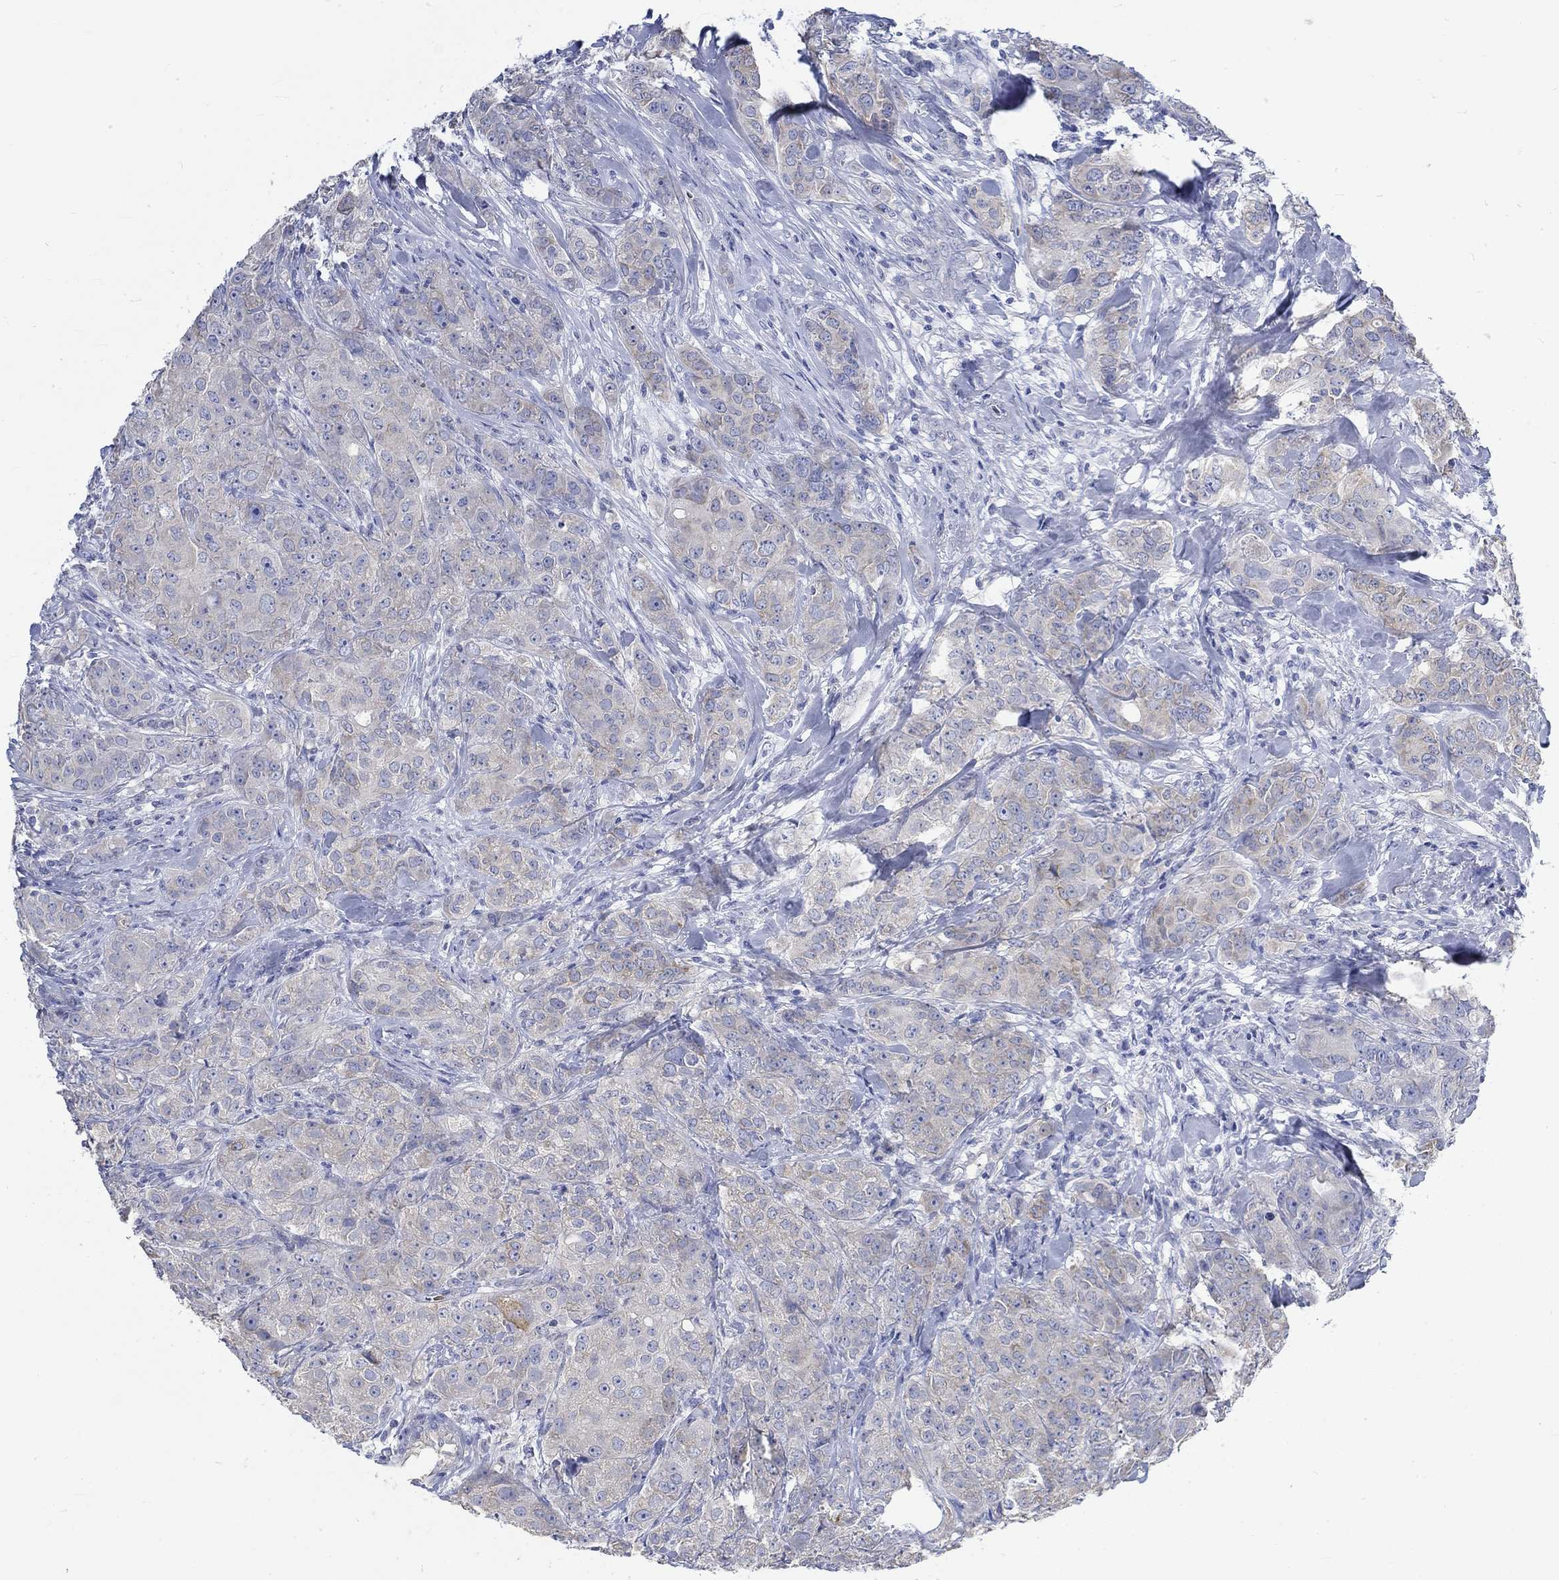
{"staining": {"intensity": "weak", "quantity": "<25%", "location": "cytoplasmic/membranous"}, "tissue": "breast cancer", "cell_type": "Tumor cells", "image_type": "cancer", "snomed": [{"axis": "morphology", "description": "Duct carcinoma"}, {"axis": "topography", "description": "Breast"}], "caption": "Breast intraductal carcinoma was stained to show a protein in brown. There is no significant positivity in tumor cells.", "gene": "KCNA1", "patient": {"sex": "female", "age": 43}}